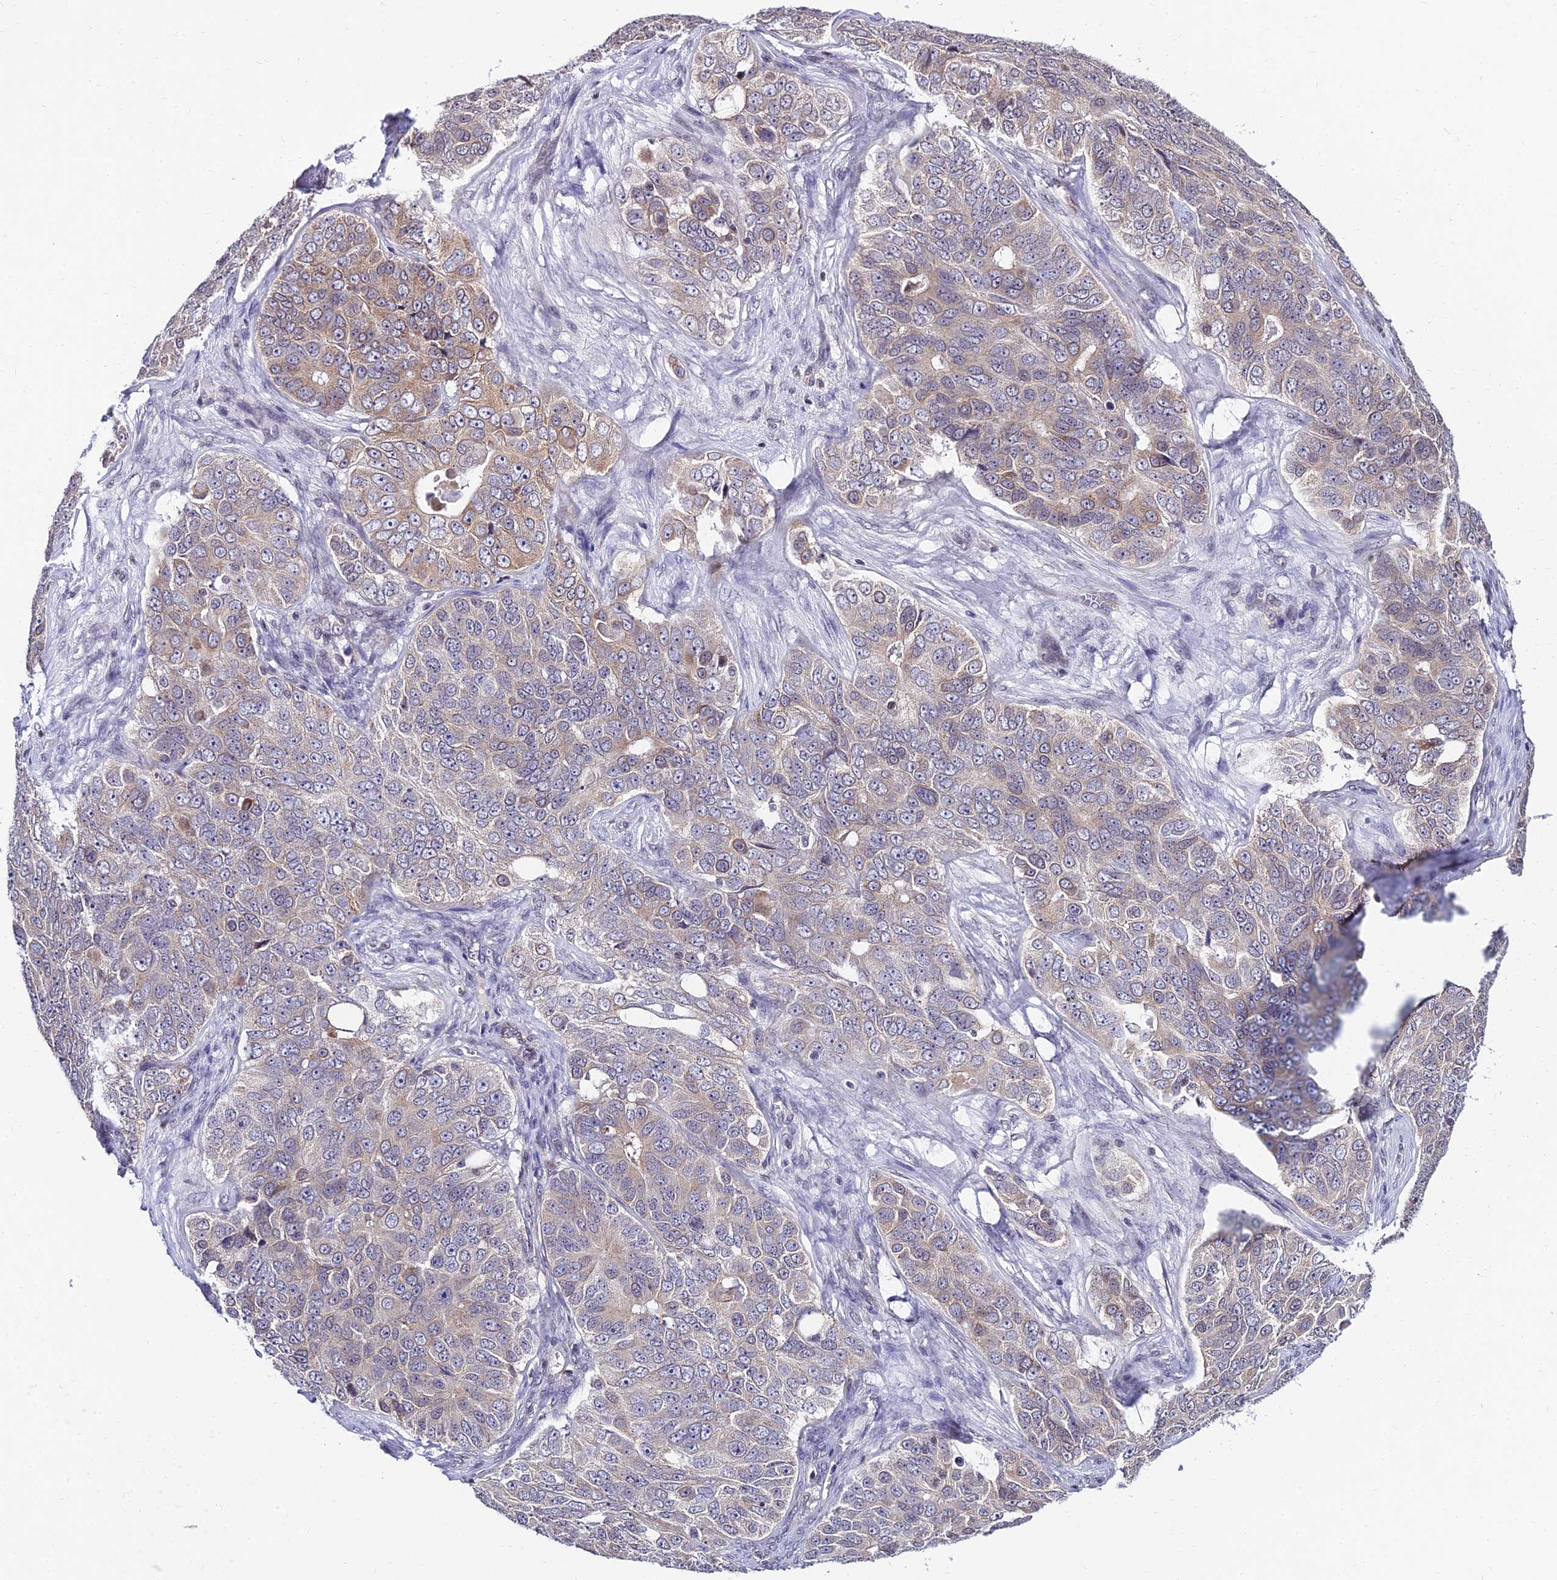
{"staining": {"intensity": "weak", "quantity": "<25%", "location": "cytoplasmic/membranous"}, "tissue": "ovarian cancer", "cell_type": "Tumor cells", "image_type": "cancer", "snomed": [{"axis": "morphology", "description": "Carcinoma, endometroid"}, {"axis": "topography", "description": "Ovary"}], "caption": "The immunohistochemistry histopathology image has no significant staining in tumor cells of ovarian cancer tissue. (IHC, brightfield microscopy, high magnification).", "gene": "CDNF", "patient": {"sex": "female", "age": 51}}